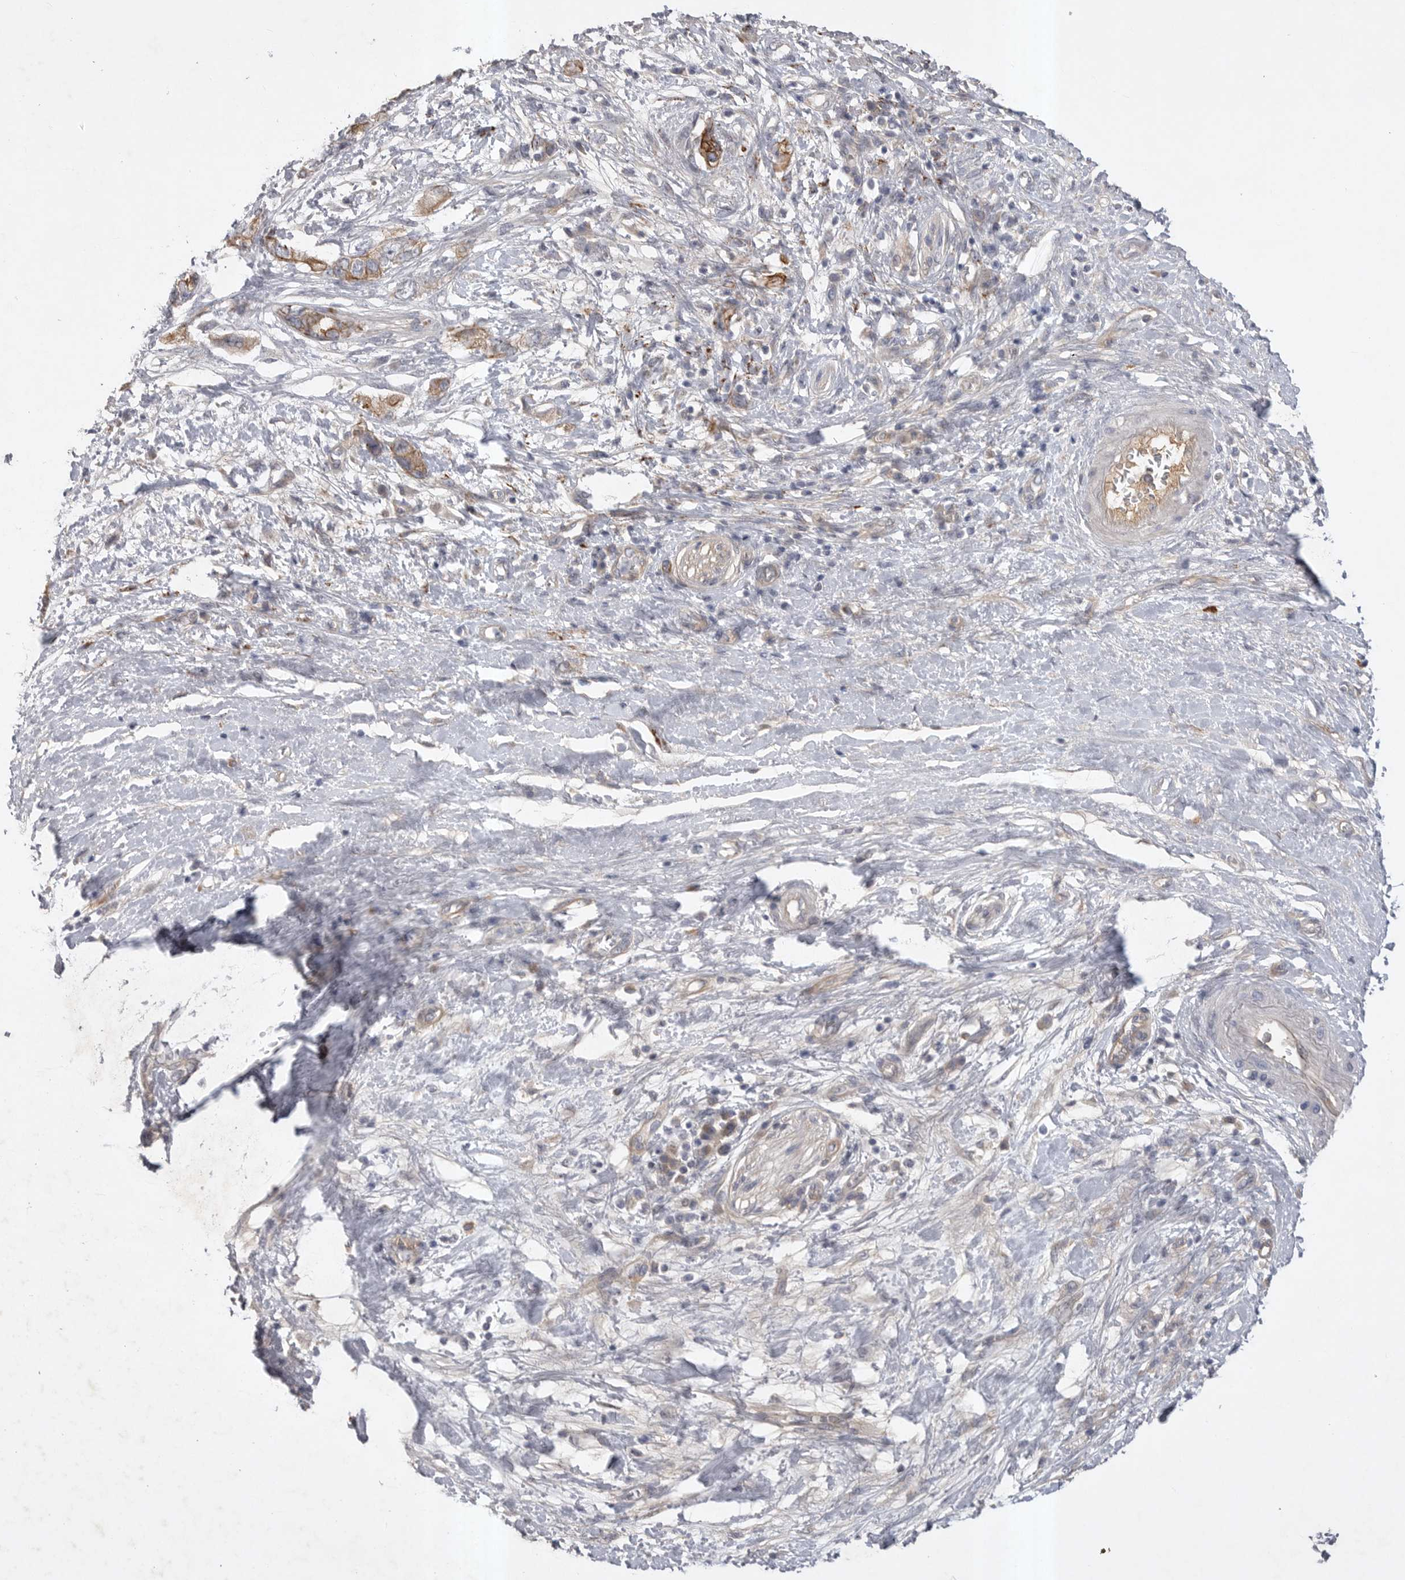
{"staining": {"intensity": "weak", "quantity": "<25%", "location": "cytoplasmic/membranous"}, "tissue": "pancreatic cancer", "cell_type": "Tumor cells", "image_type": "cancer", "snomed": [{"axis": "morphology", "description": "Adenocarcinoma, NOS"}, {"axis": "topography", "description": "Pancreas"}], "caption": "This is an IHC image of adenocarcinoma (pancreatic). There is no positivity in tumor cells.", "gene": "DHDDS", "patient": {"sex": "female", "age": 73}}